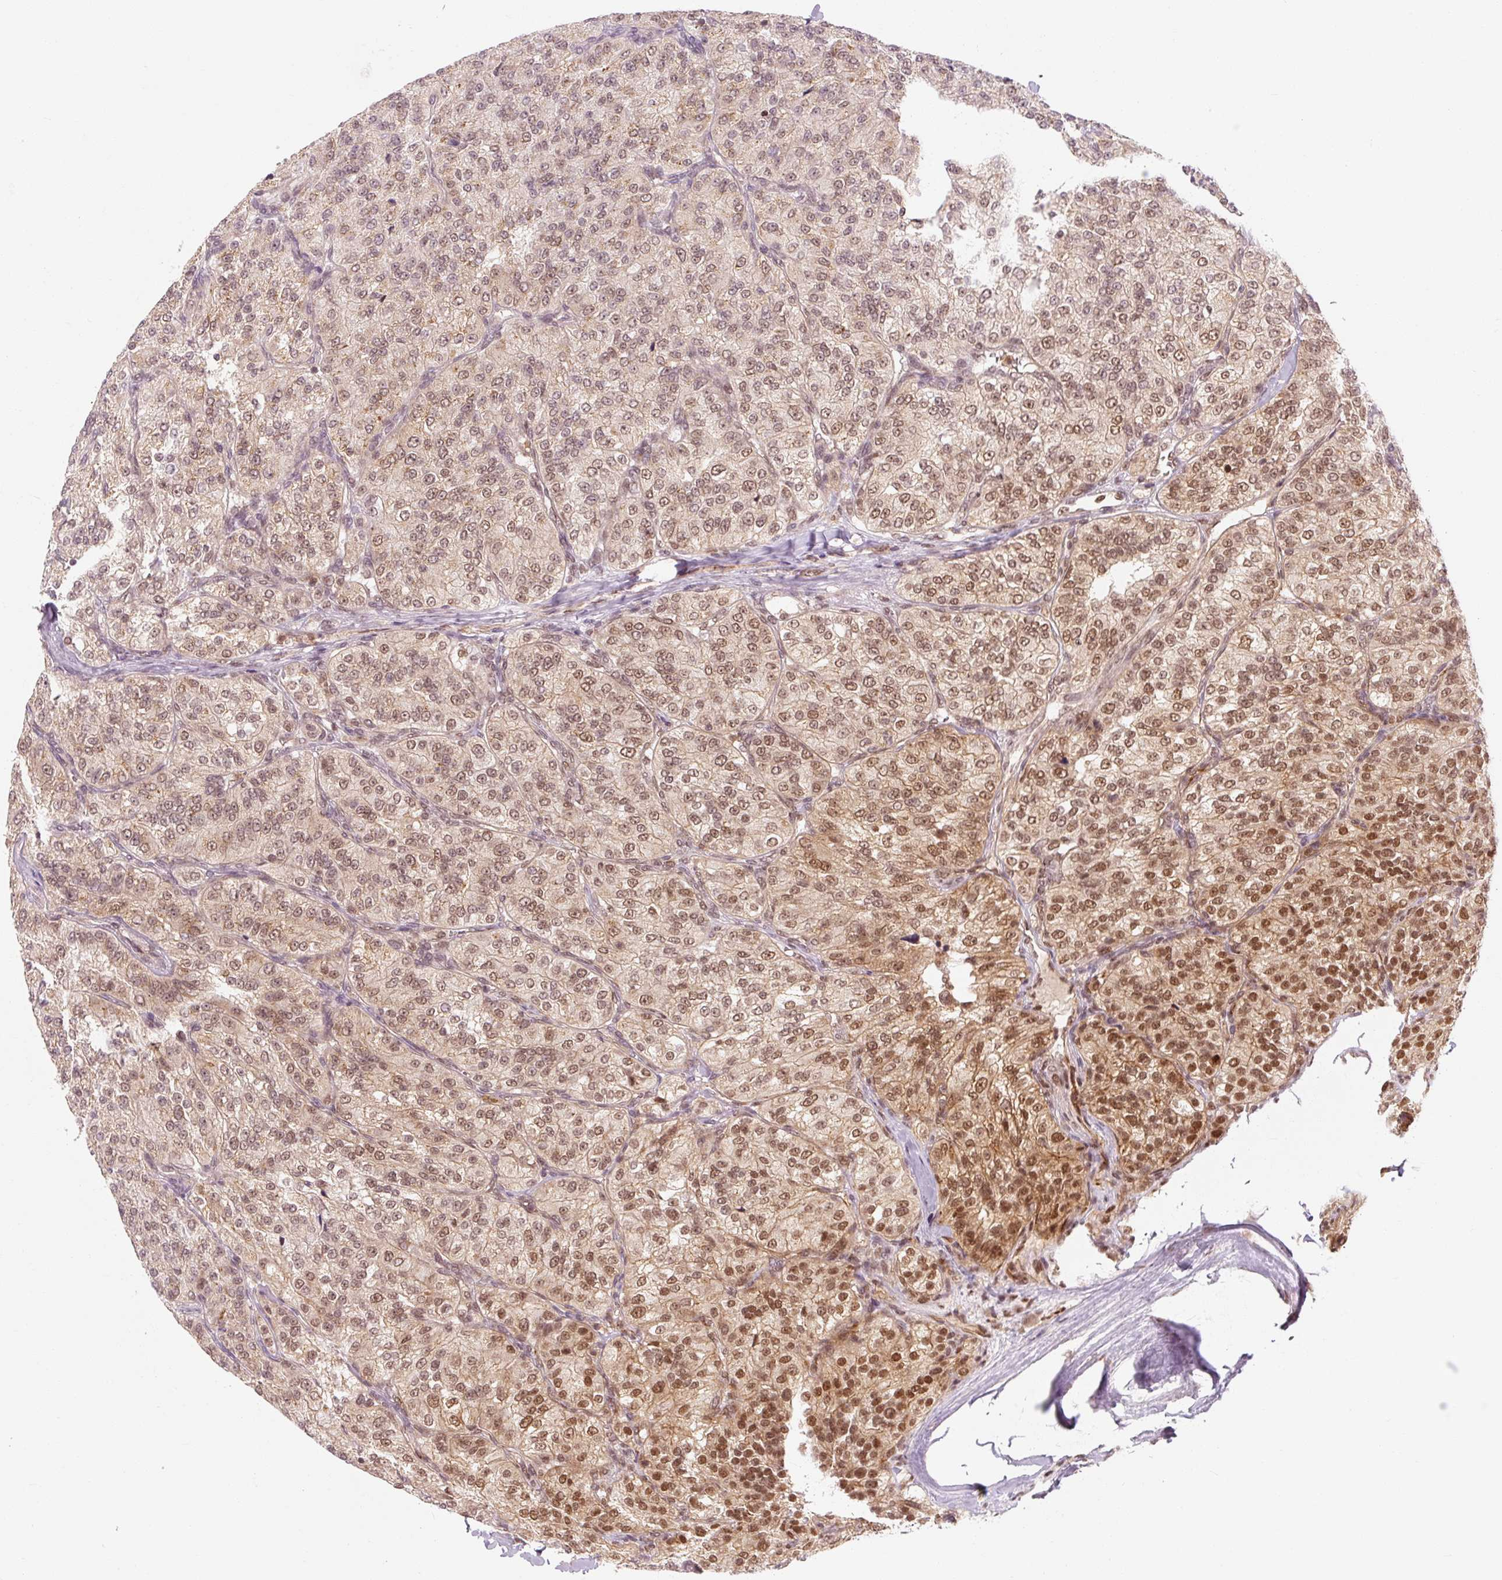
{"staining": {"intensity": "moderate", "quantity": ">75%", "location": "cytoplasmic/membranous,nuclear"}, "tissue": "renal cancer", "cell_type": "Tumor cells", "image_type": "cancer", "snomed": [{"axis": "morphology", "description": "Adenocarcinoma, NOS"}, {"axis": "topography", "description": "Kidney"}], "caption": "DAB (3,3'-diaminobenzidine) immunohistochemical staining of human renal adenocarcinoma displays moderate cytoplasmic/membranous and nuclear protein staining in about >75% of tumor cells.", "gene": "CSTF1", "patient": {"sex": "female", "age": 63}}